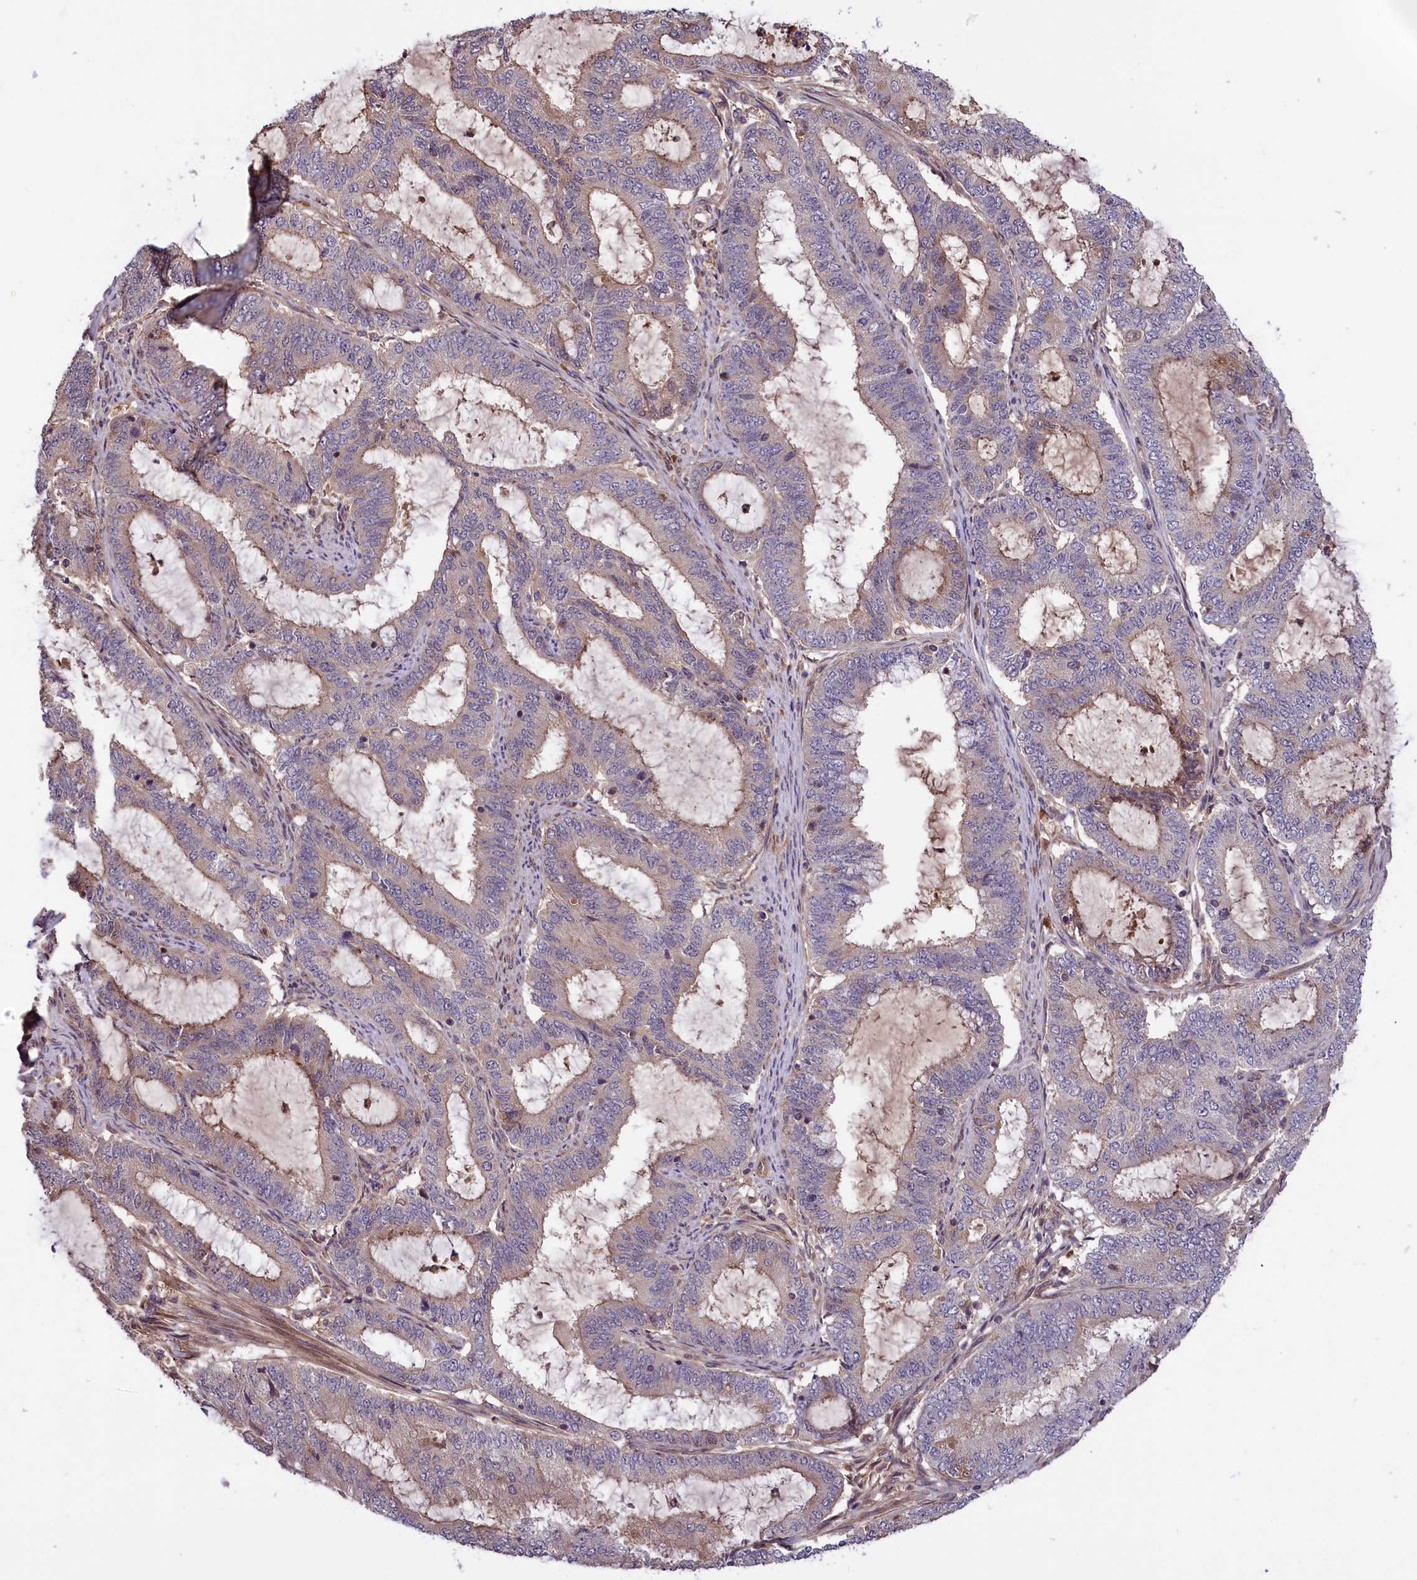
{"staining": {"intensity": "weak", "quantity": "25%-75%", "location": "cytoplasmic/membranous"}, "tissue": "endometrial cancer", "cell_type": "Tumor cells", "image_type": "cancer", "snomed": [{"axis": "morphology", "description": "Adenocarcinoma, NOS"}, {"axis": "topography", "description": "Endometrium"}], "caption": "Immunohistochemistry photomicrograph of endometrial cancer (adenocarcinoma) stained for a protein (brown), which reveals low levels of weak cytoplasmic/membranous positivity in approximately 25%-75% of tumor cells.", "gene": "SETD6", "patient": {"sex": "female", "age": 51}}